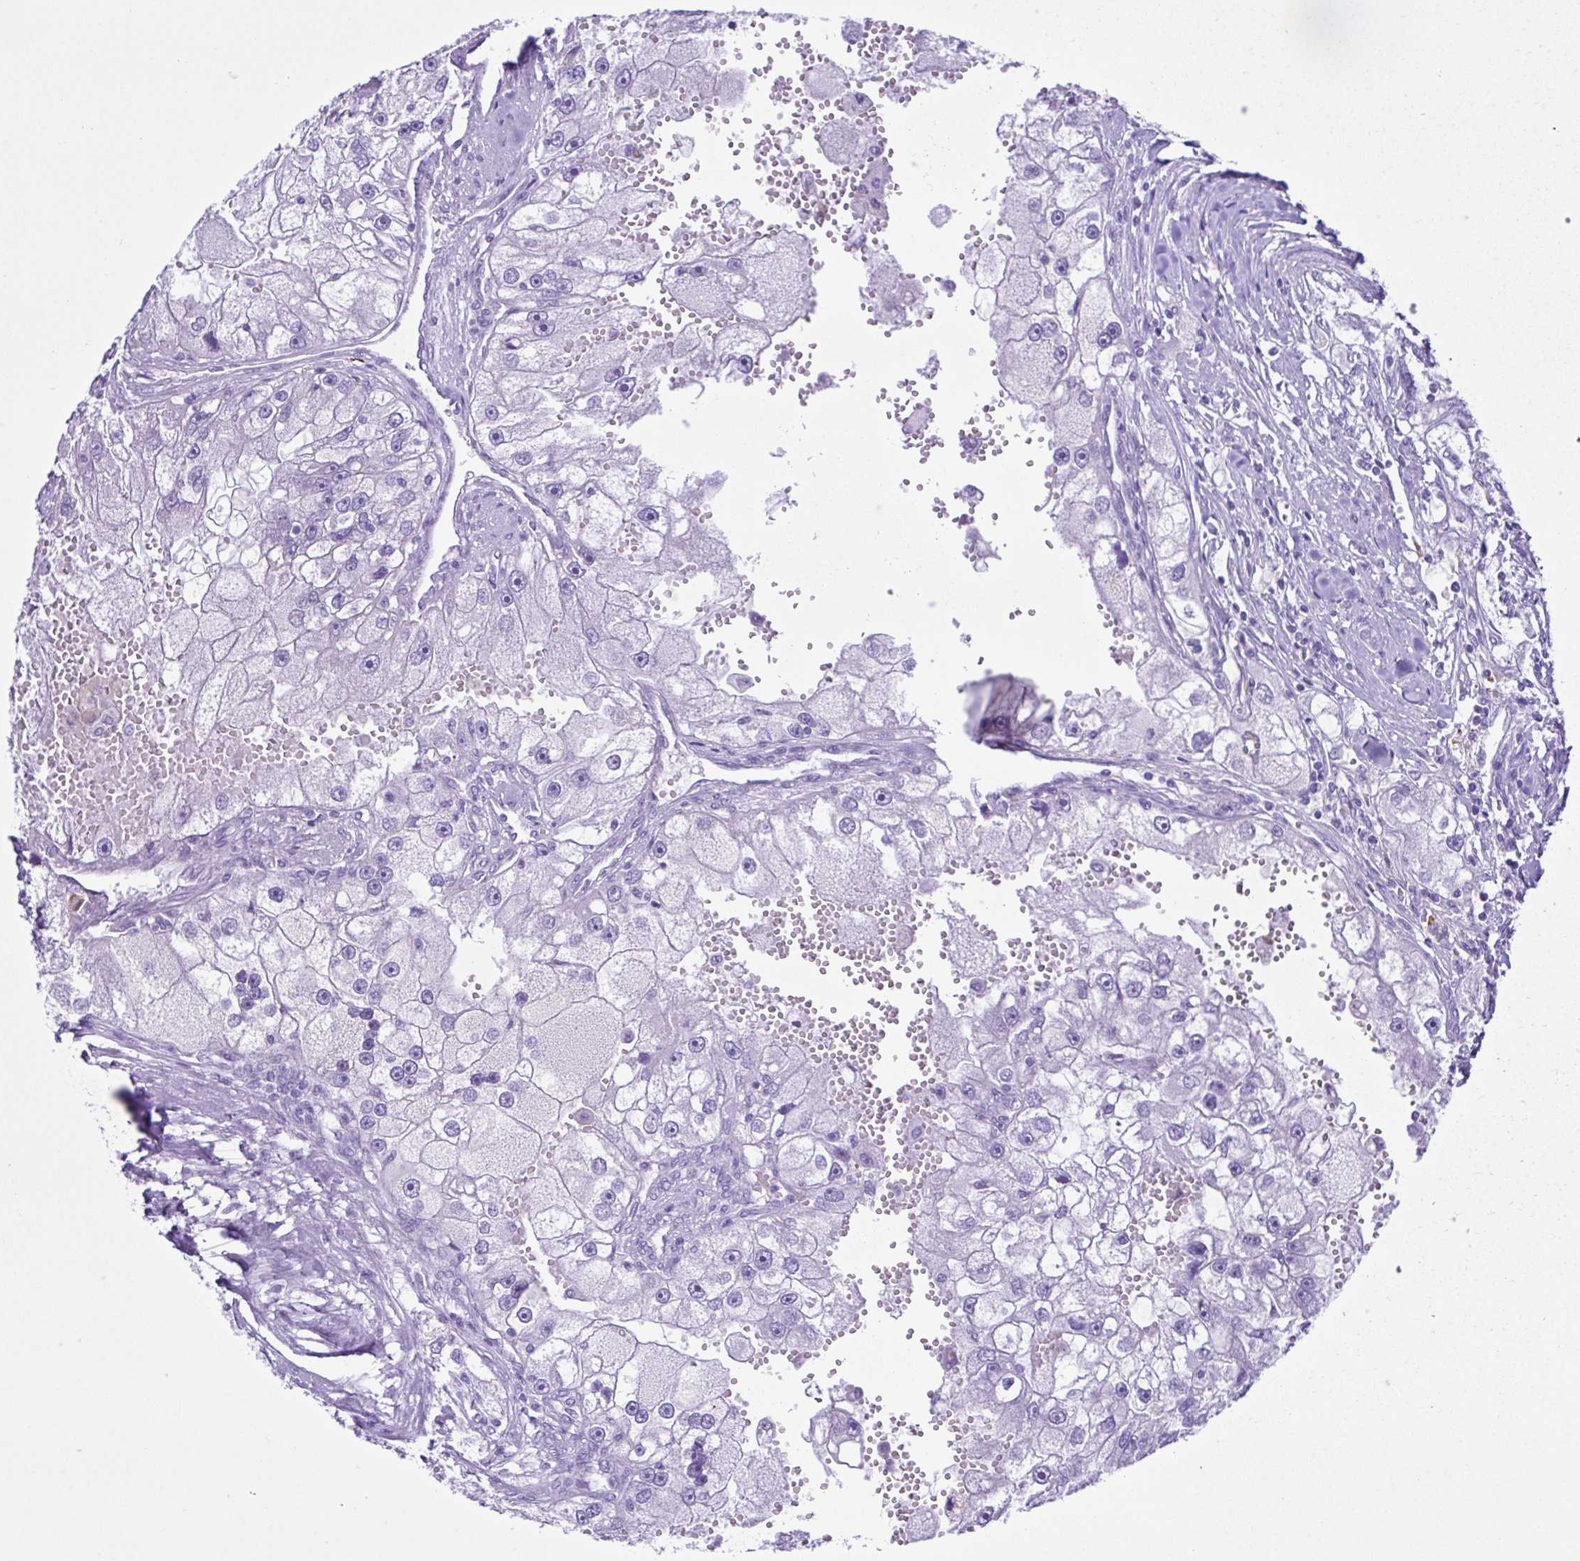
{"staining": {"intensity": "negative", "quantity": "none", "location": "none"}, "tissue": "renal cancer", "cell_type": "Tumor cells", "image_type": "cancer", "snomed": [{"axis": "morphology", "description": "Adenocarcinoma, NOS"}, {"axis": "topography", "description": "Kidney"}], "caption": "This histopathology image is of renal cancer stained with IHC to label a protein in brown with the nuclei are counter-stained blue. There is no positivity in tumor cells. (DAB (3,3'-diaminobenzidine) IHC visualized using brightfield microscopy, high magnification).", "gene": "CYP11A1", "patient": {"sex": "male", "age": 63}}